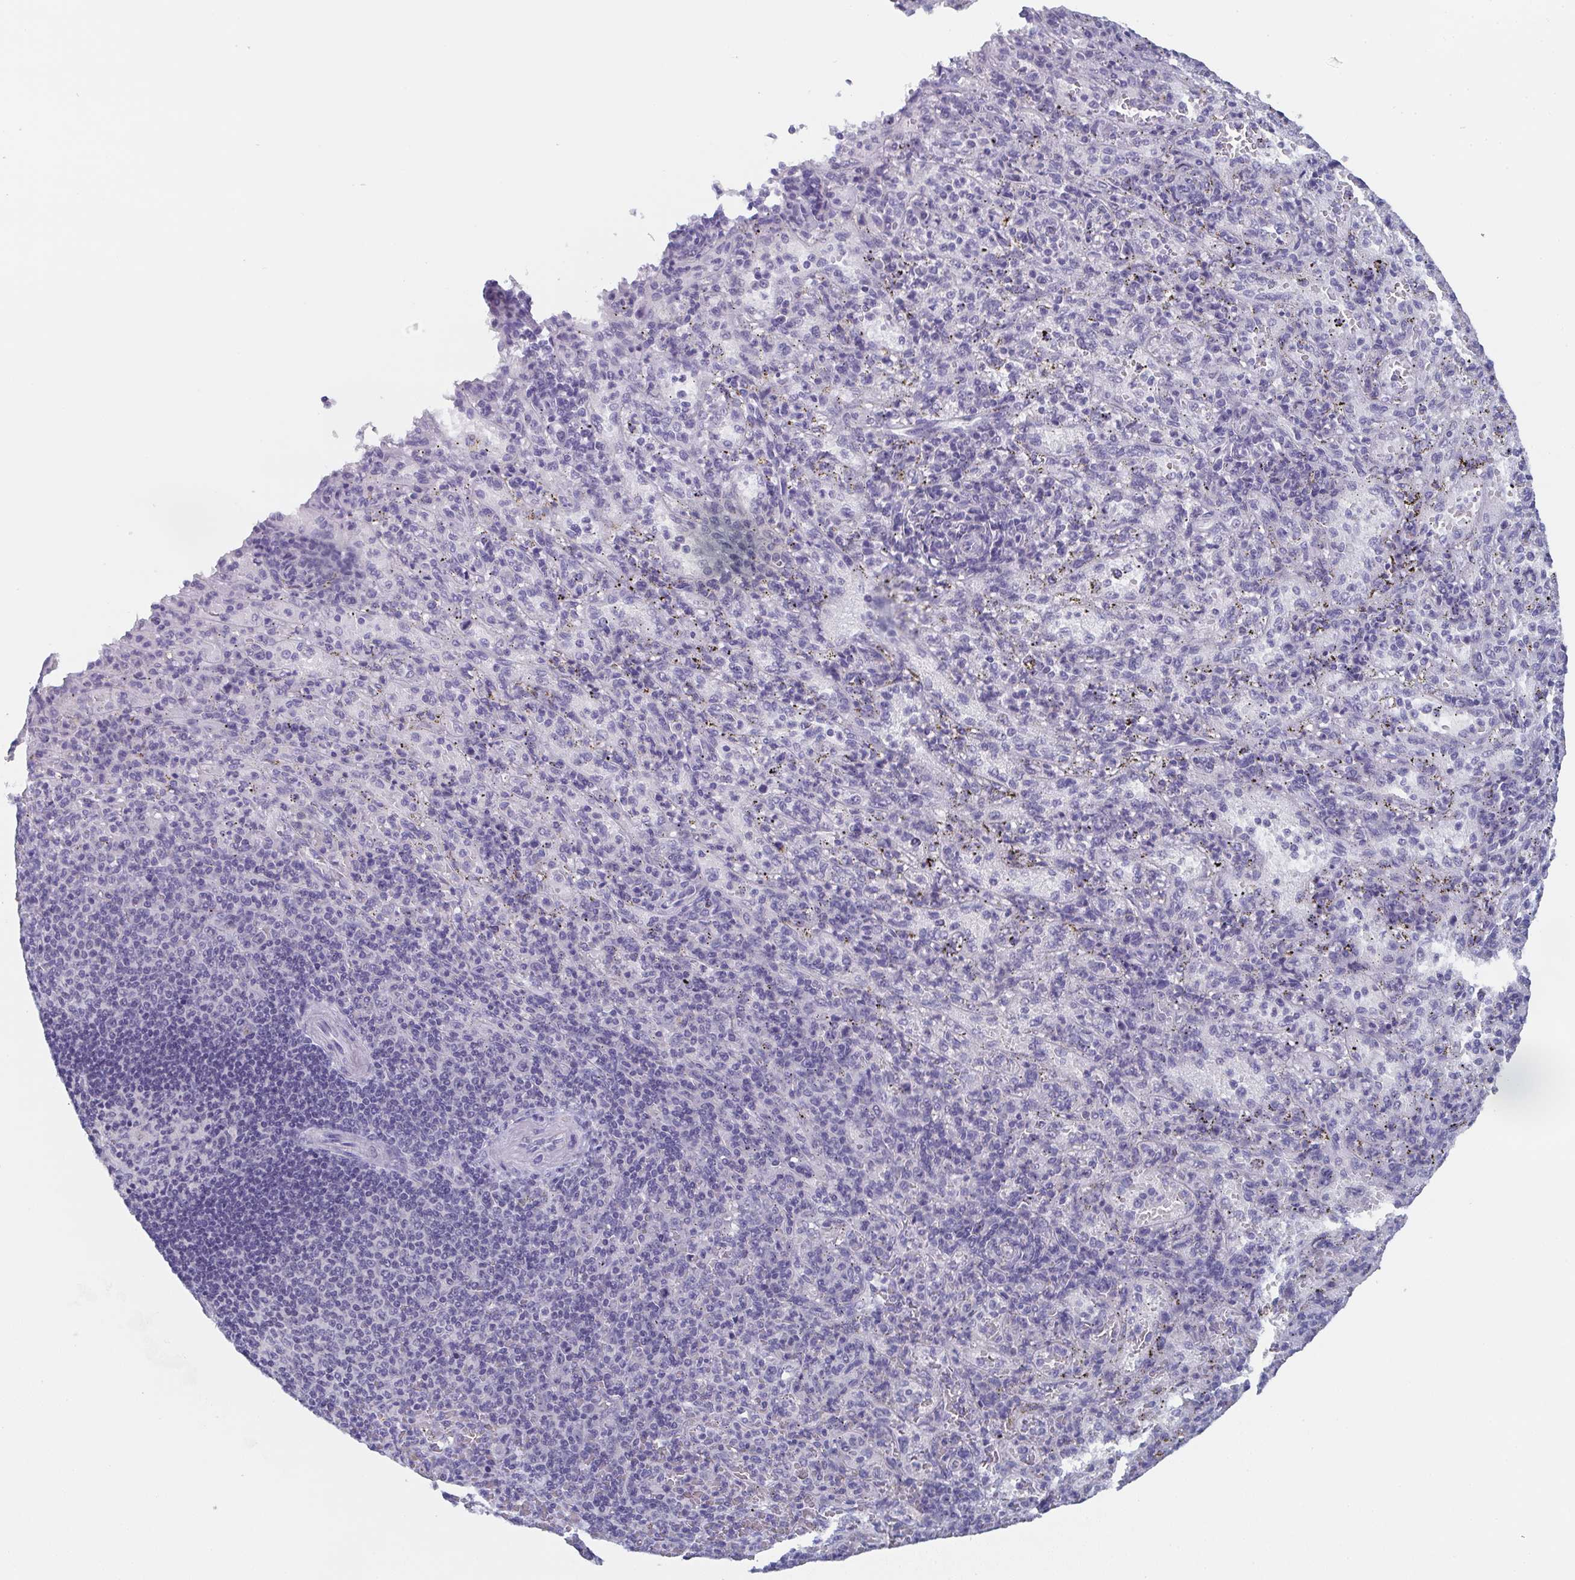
{"staining": {"intensity": "negative", "quantity": "none", "location": "none"}, "tissue": "spleen", "cell_type": "Cells in red pulp", "image_type": "normal", "snomed": [{"axis": "morphology", "description": "Normal tissue, NOS"}, {"axis": "topography", "description": "Spleen"}], "caption": "This image is of unremarkable spleen stained with IHC to label a protein in brown with the nuclei are counter-stained blue. There is no positivity in cells in red pulp. The staining was performed using DAB to visualize the protein expression in brown, while the nuclei were stained in blue with hematoxylin (Magnification: 20x).", "gene": "DYDC2", "patient": {"sex": "male", "age": 57}}